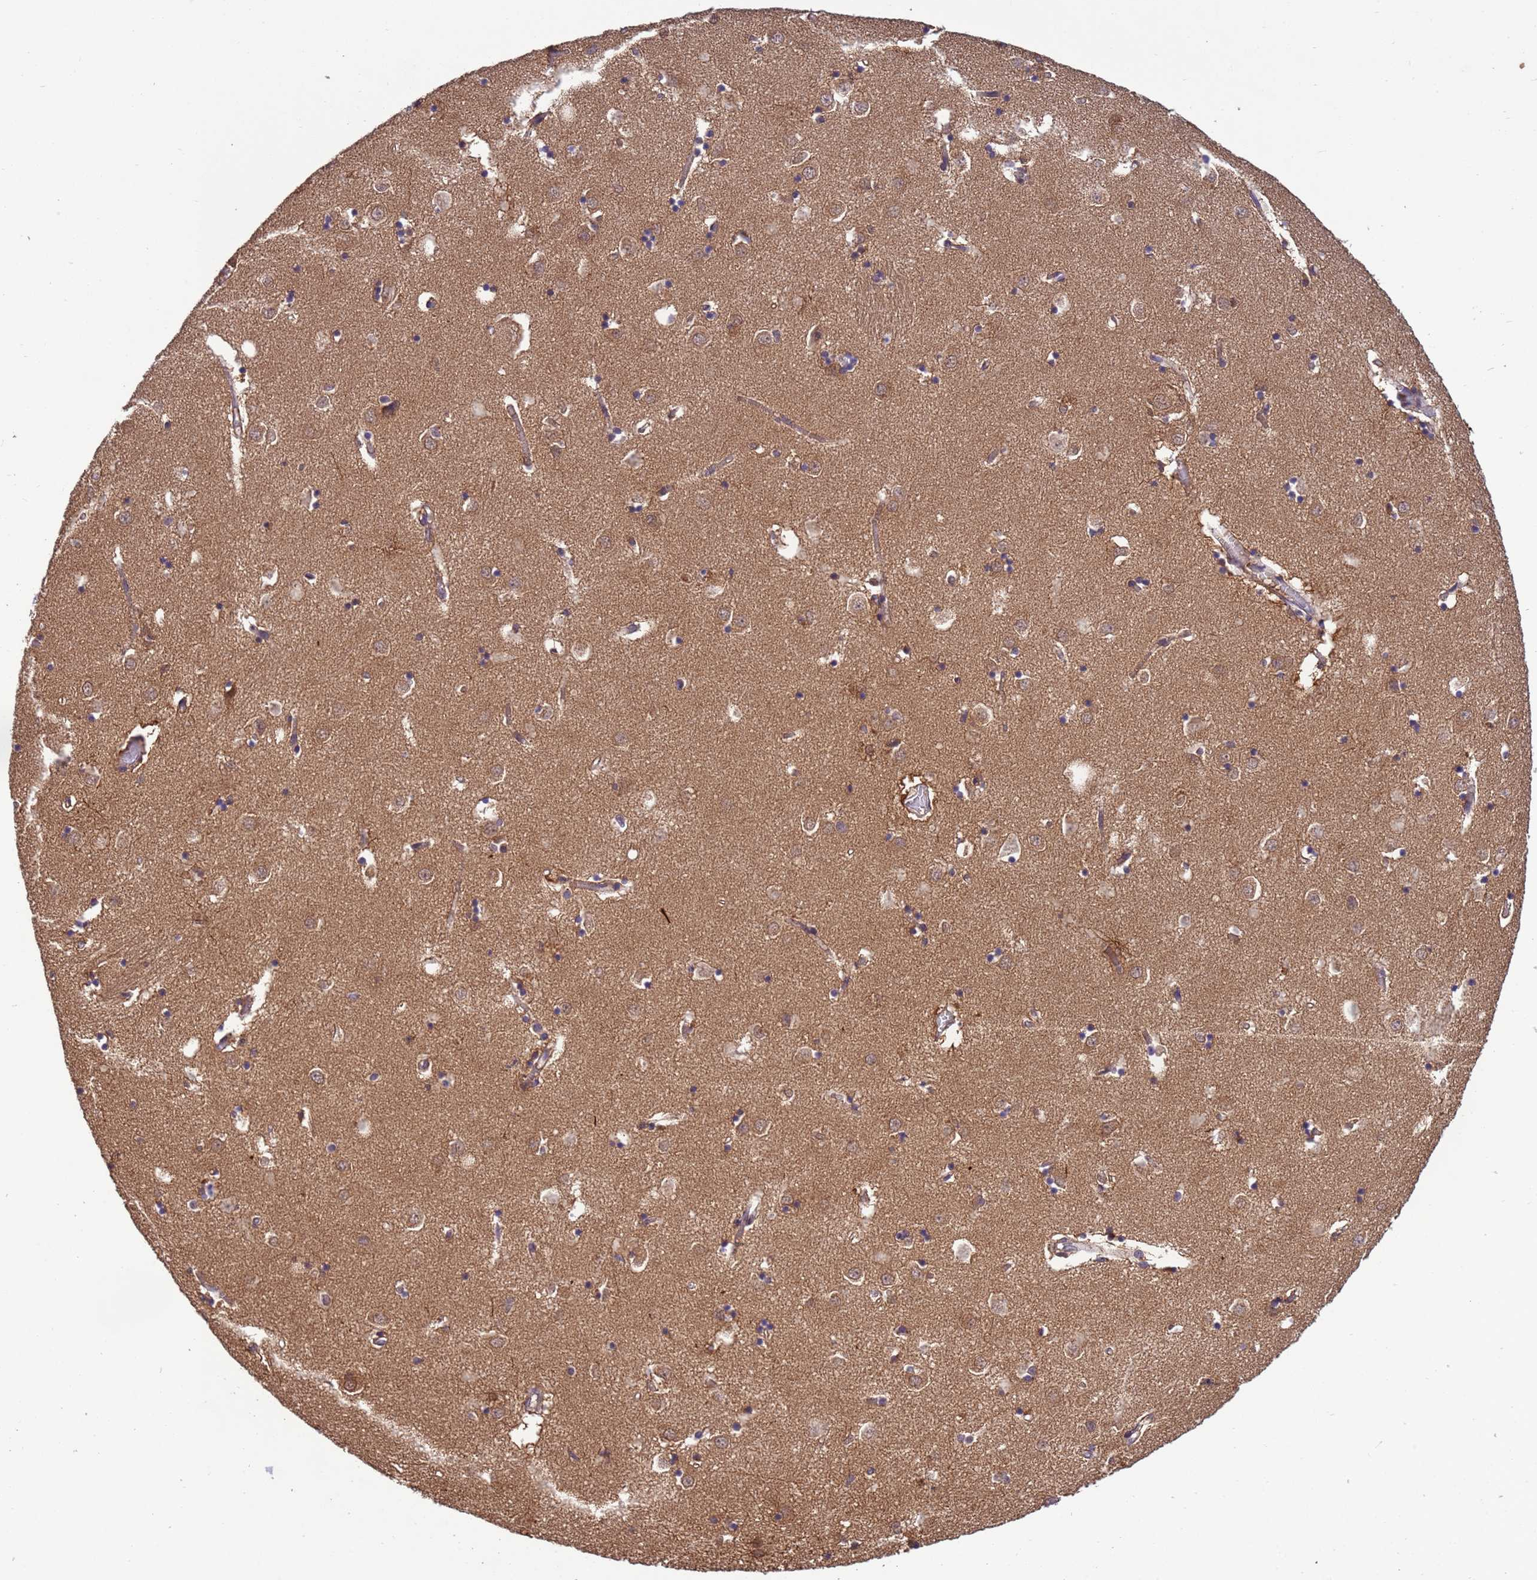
{"staining": {"intensity": "moderate", "quantity": "<25%", "location": "cytoplasmic/membranous"}, "tissue": "caudate", "cell_type": "Glial cells", "image_type": "normal", "snomed": [{"axis": "morphology", "description": "Normal tissue, NOS"}, {"axis": "topography", "description": "Lateral ventricle wall"}], "caption": "Caudate was stained to show a protein in brown. There is low levels of moderate cytoplasmic/membranous positivity in about <25% of glial cells. Nuclei are stained in blue.", "gene": "NPEPPS", "patient": {"sex": "male", "age": 70}}